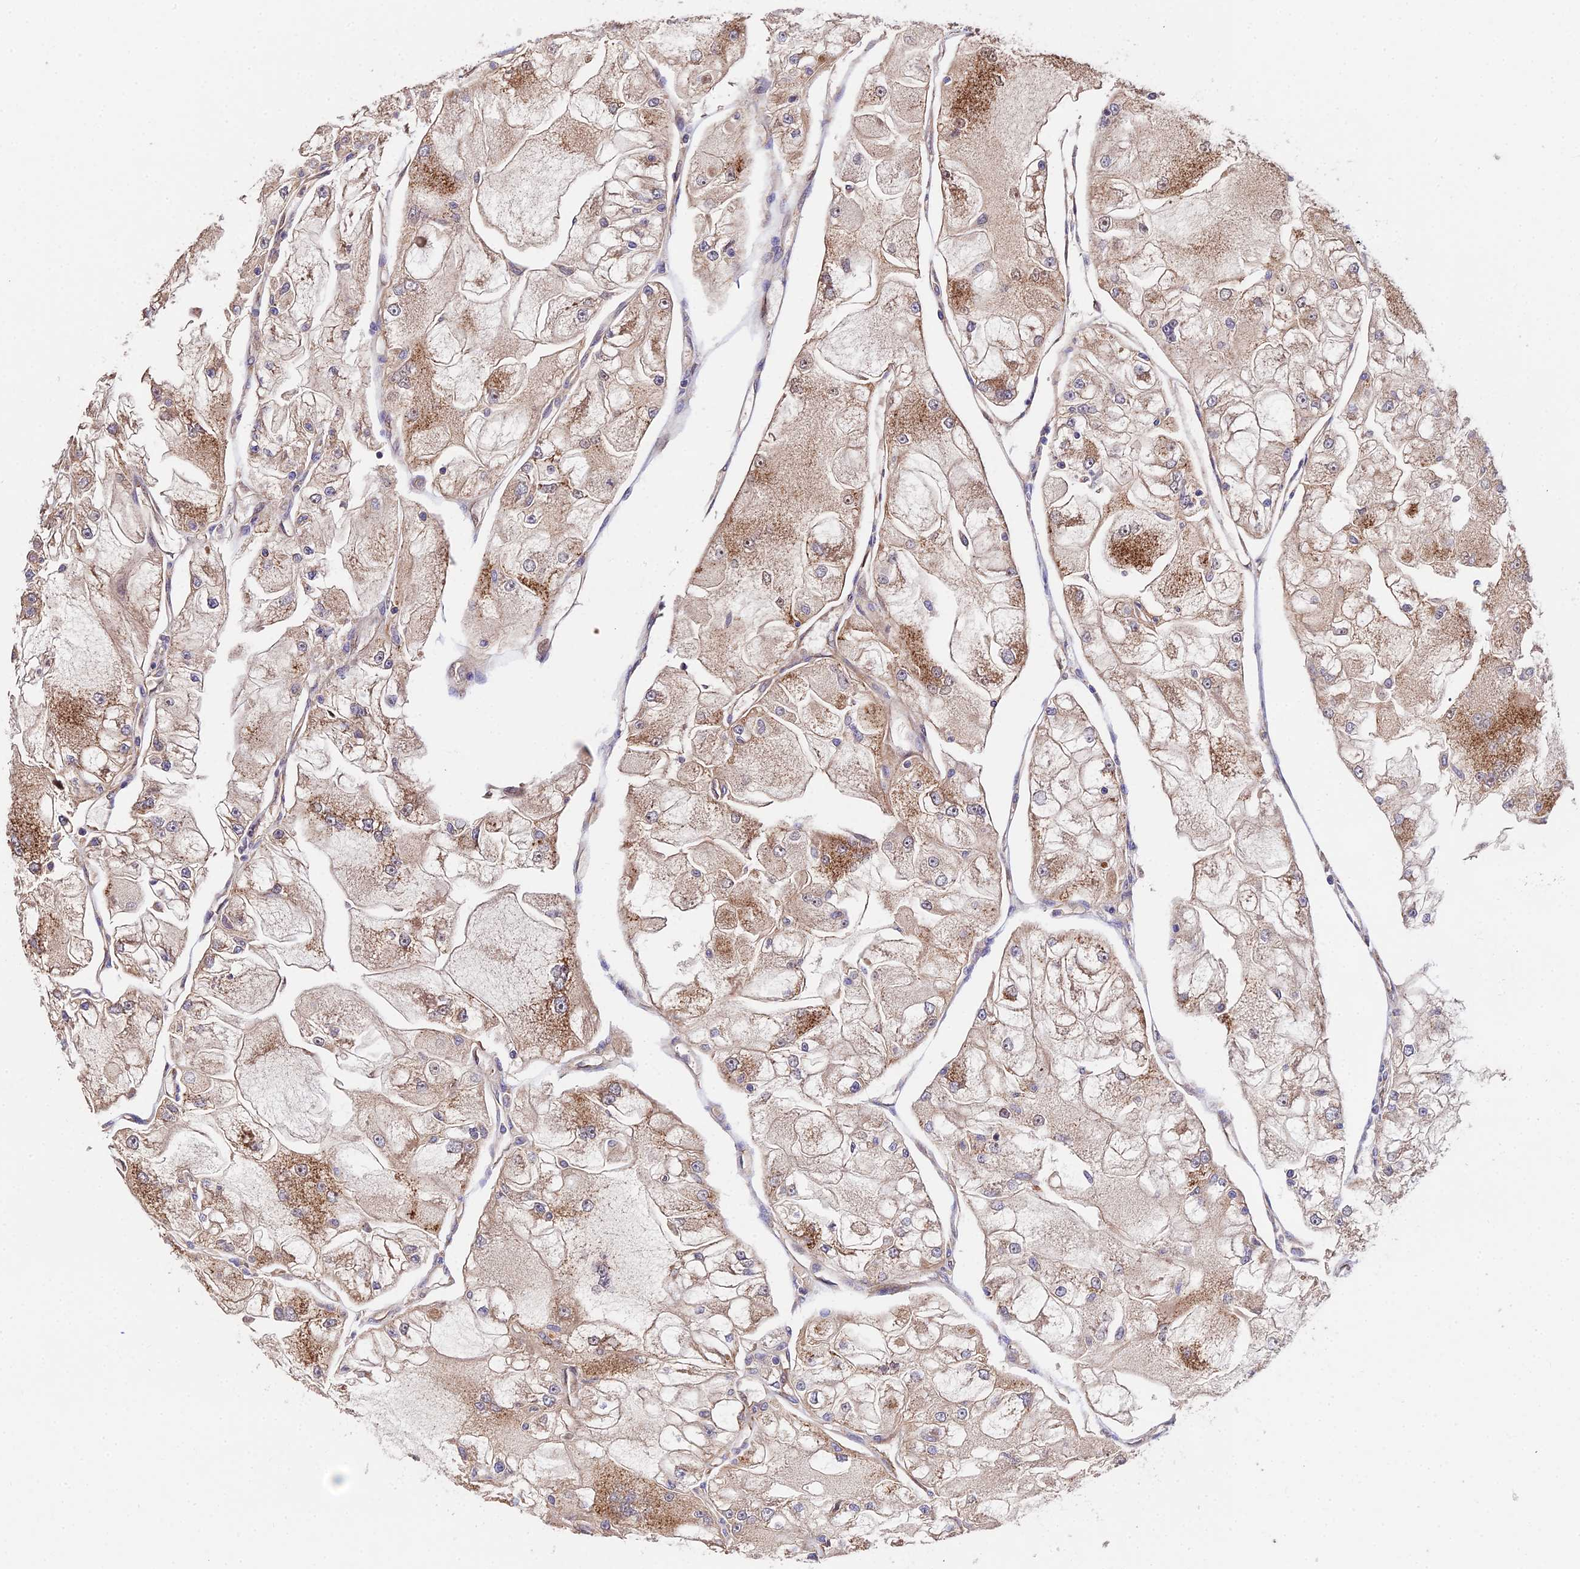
{"staining": {"intensity": "moderate", "quantity": ">75%", "location": "cytoplasmic/membranous"}, "tissue": "renal cancer", "cell_type": "Tumor cells", "image_type": "cancer", "snomed": [{"axis": "morphology", "description": "Adenocarcinoma, NOS"}, {"axis": "topography", "description": "Kidney"}], "caption": "Protein staining of renal cancer (adenocarcinoma) tissue shows moderate cytoplasmic/membranous staining in approximately >75% of tumor cells.", "gene": "CDC37L1", "patient": {"sex": "female", "age": 72}}